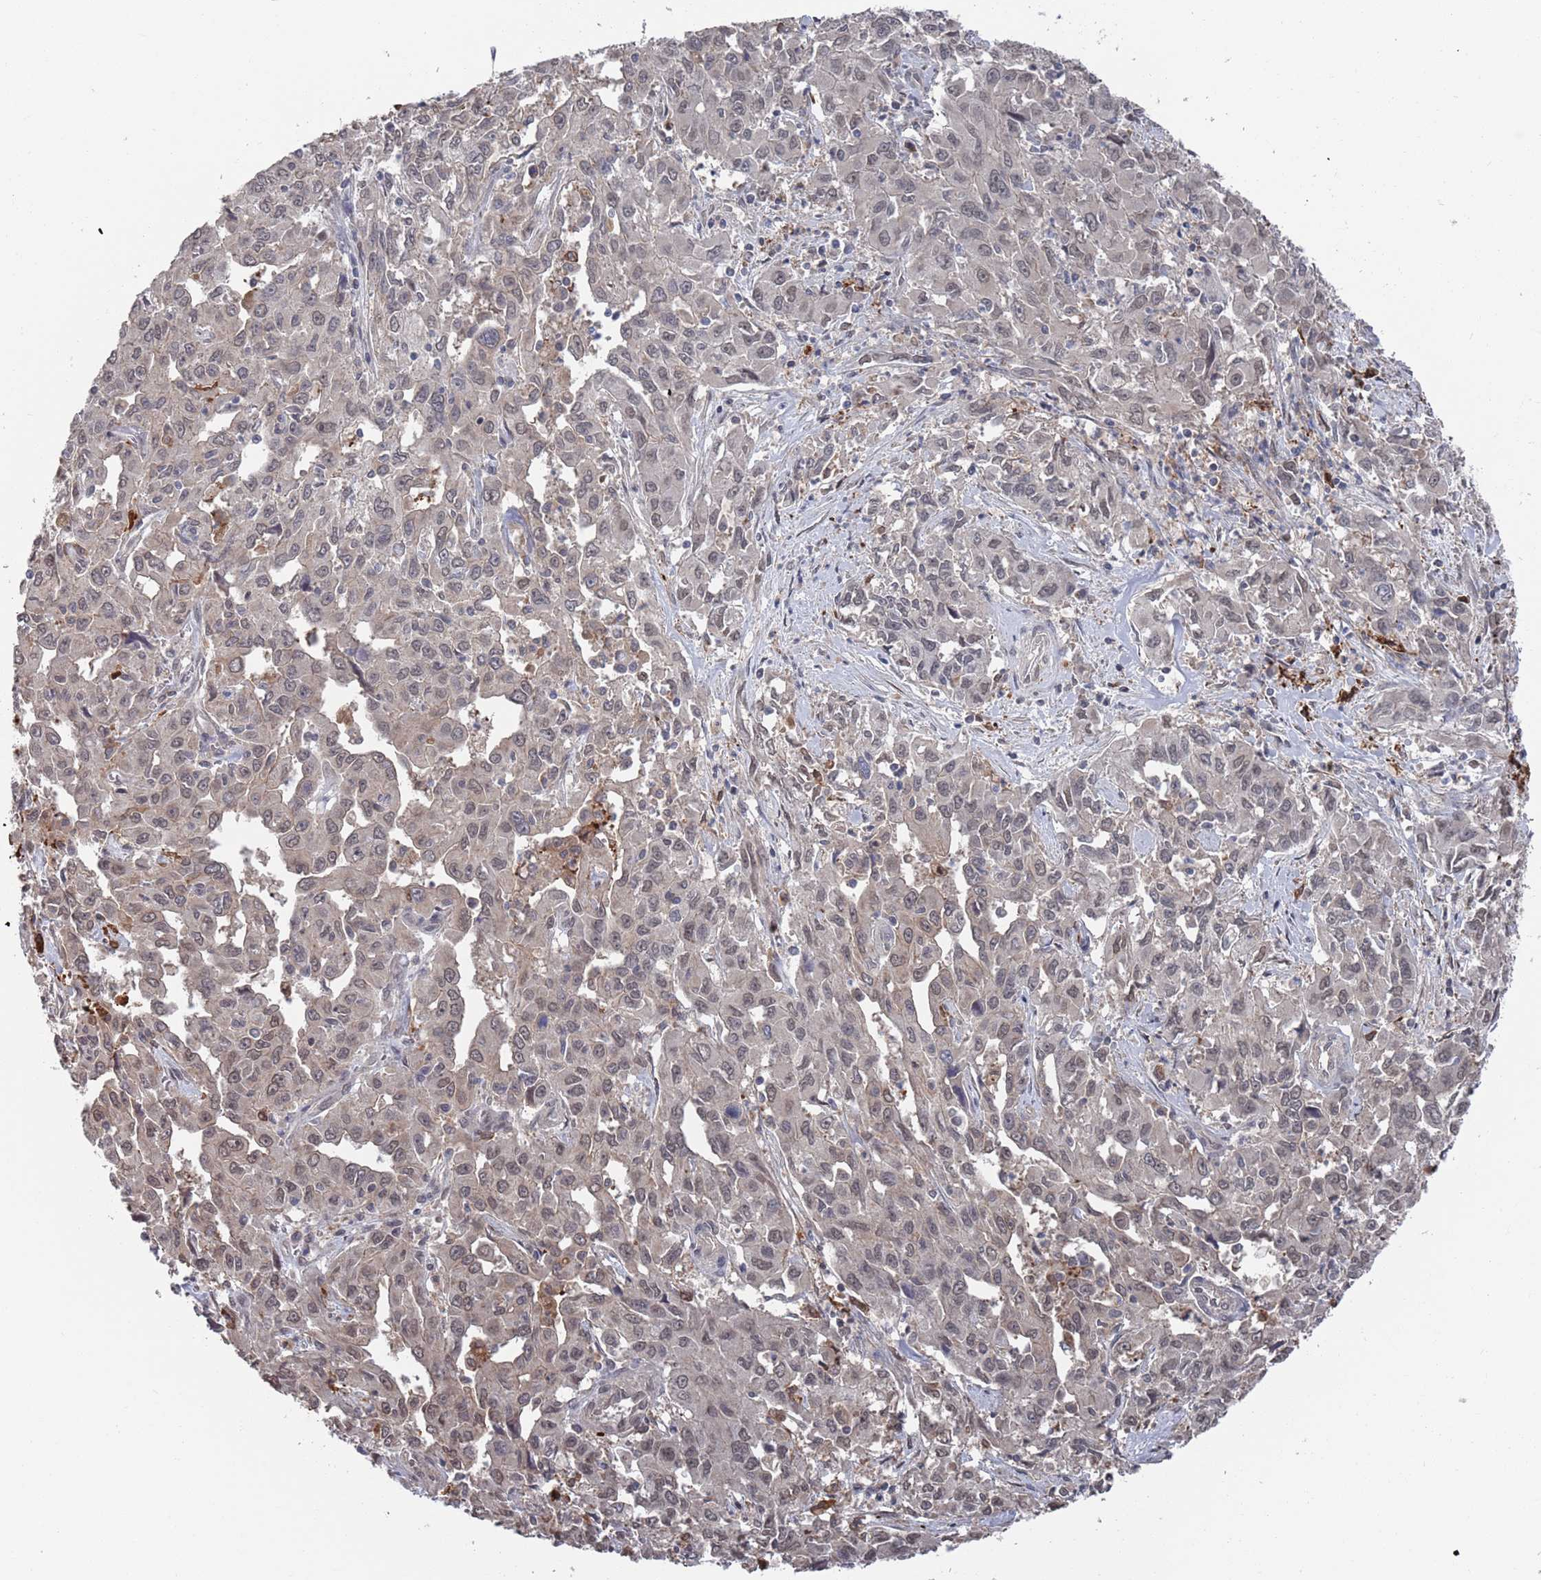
{"staining": {"intensity": "weak", "quantity": "25%-75%", "location": "nuclear"}, "tissue": "liver cancer", "cell_type": "Tumor cells", "image_type": "cancer", "snomed": [{"axis": "morphology", "description": "Carcinoma, Hepatocellular, NOS"}, {"axis": "topography", "description": "Liver"}], "caption": "Brown immunohistochemical staining in hepatocellular carcinoma (liver) shows weak nuclear positivity in approximately 25%-75% of tumor cells.", "gene": "DGKD", "patient": {"sex": "male", "age": 63}}